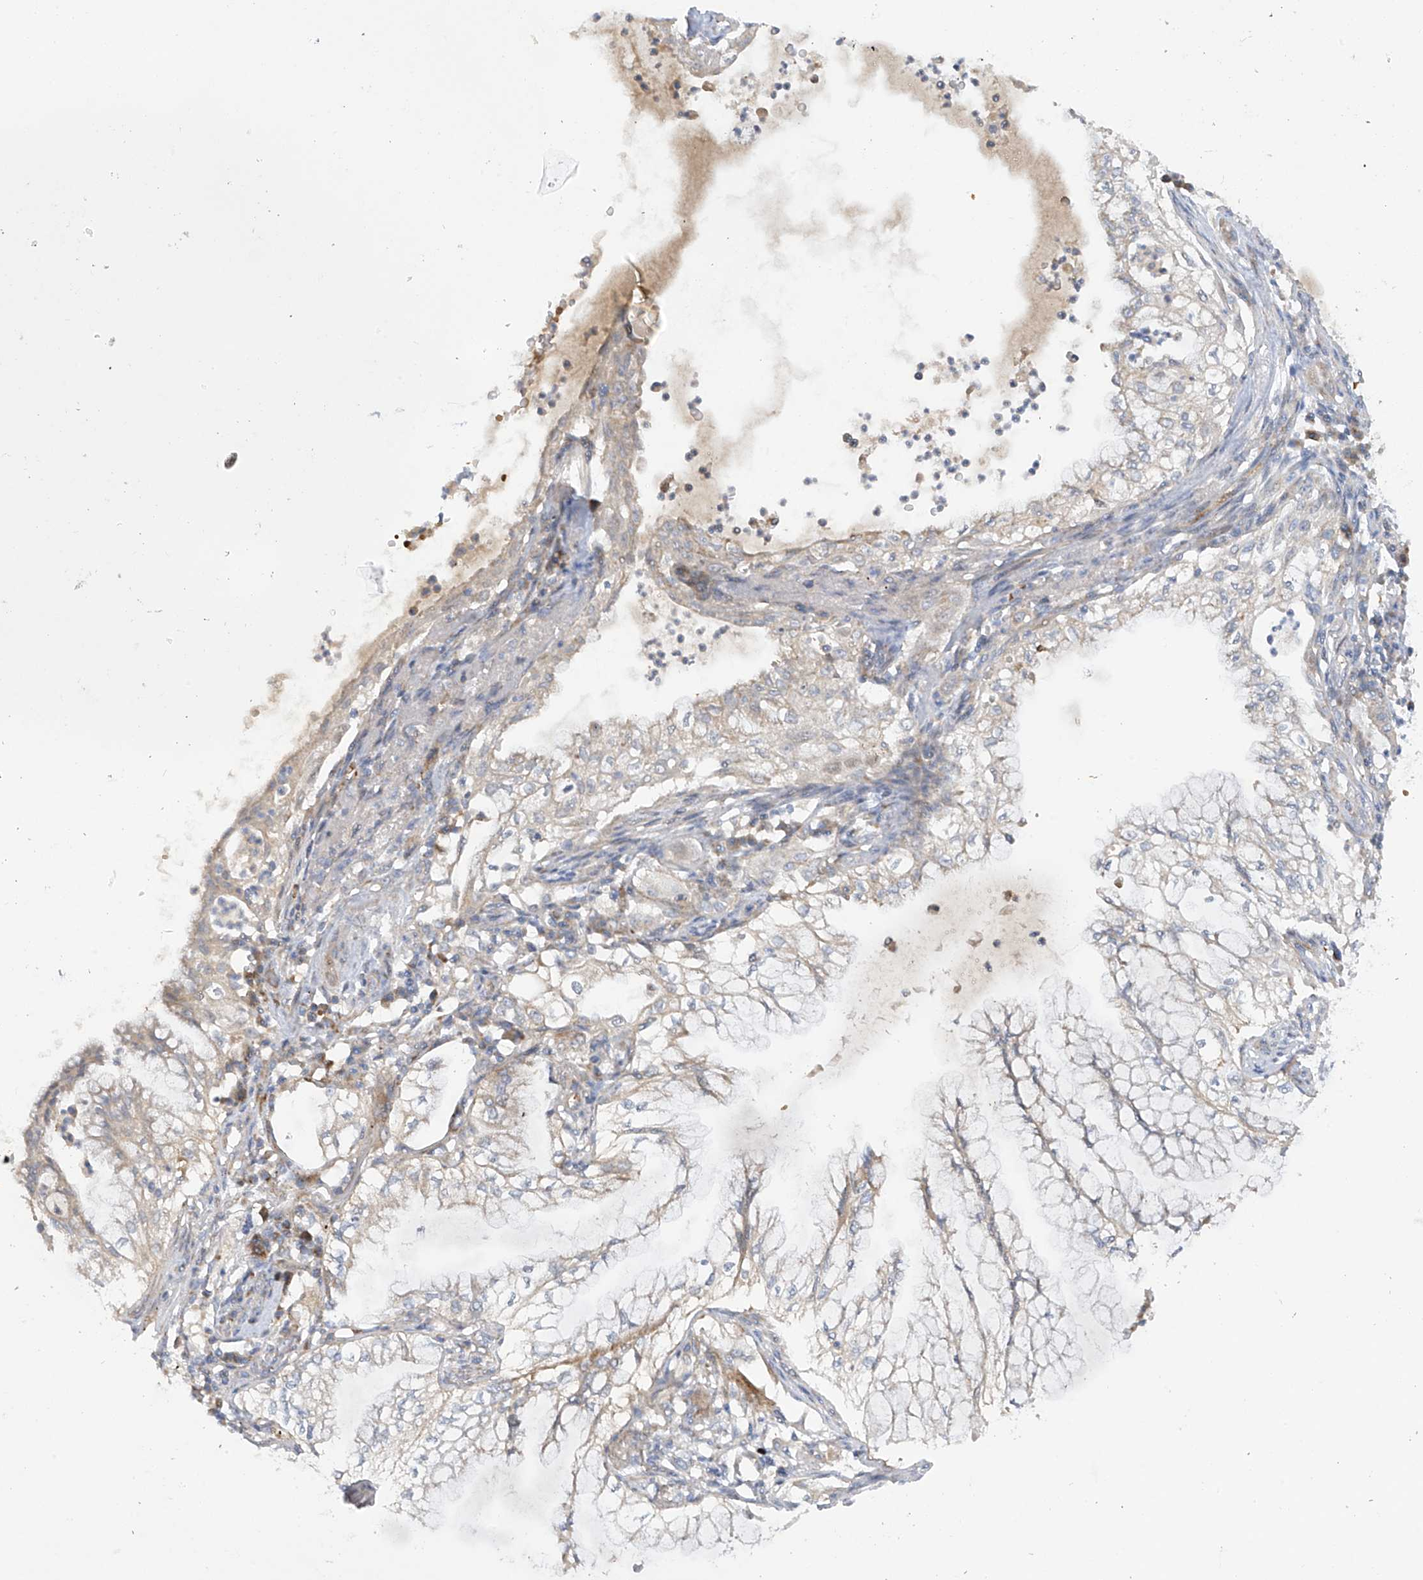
{"staining": {"intensity": "weak", "quantity": "<25%", "location": "cytoplasmic/membranous"}, "tissue": "lung cancer", "cell_type": "Tumor cells", "image_type": "cancer", "snomed": [{"axis": "morphology", "description": "Adenocarcinoma, NOS"}, {"axis": "topography", "description": "Lung"}], "caption": "Tumor cells show no significant protein staining in adenocarcinoma (lung).", "gene": "METTL18", "patient": {"sex": "female", "age": 70}}